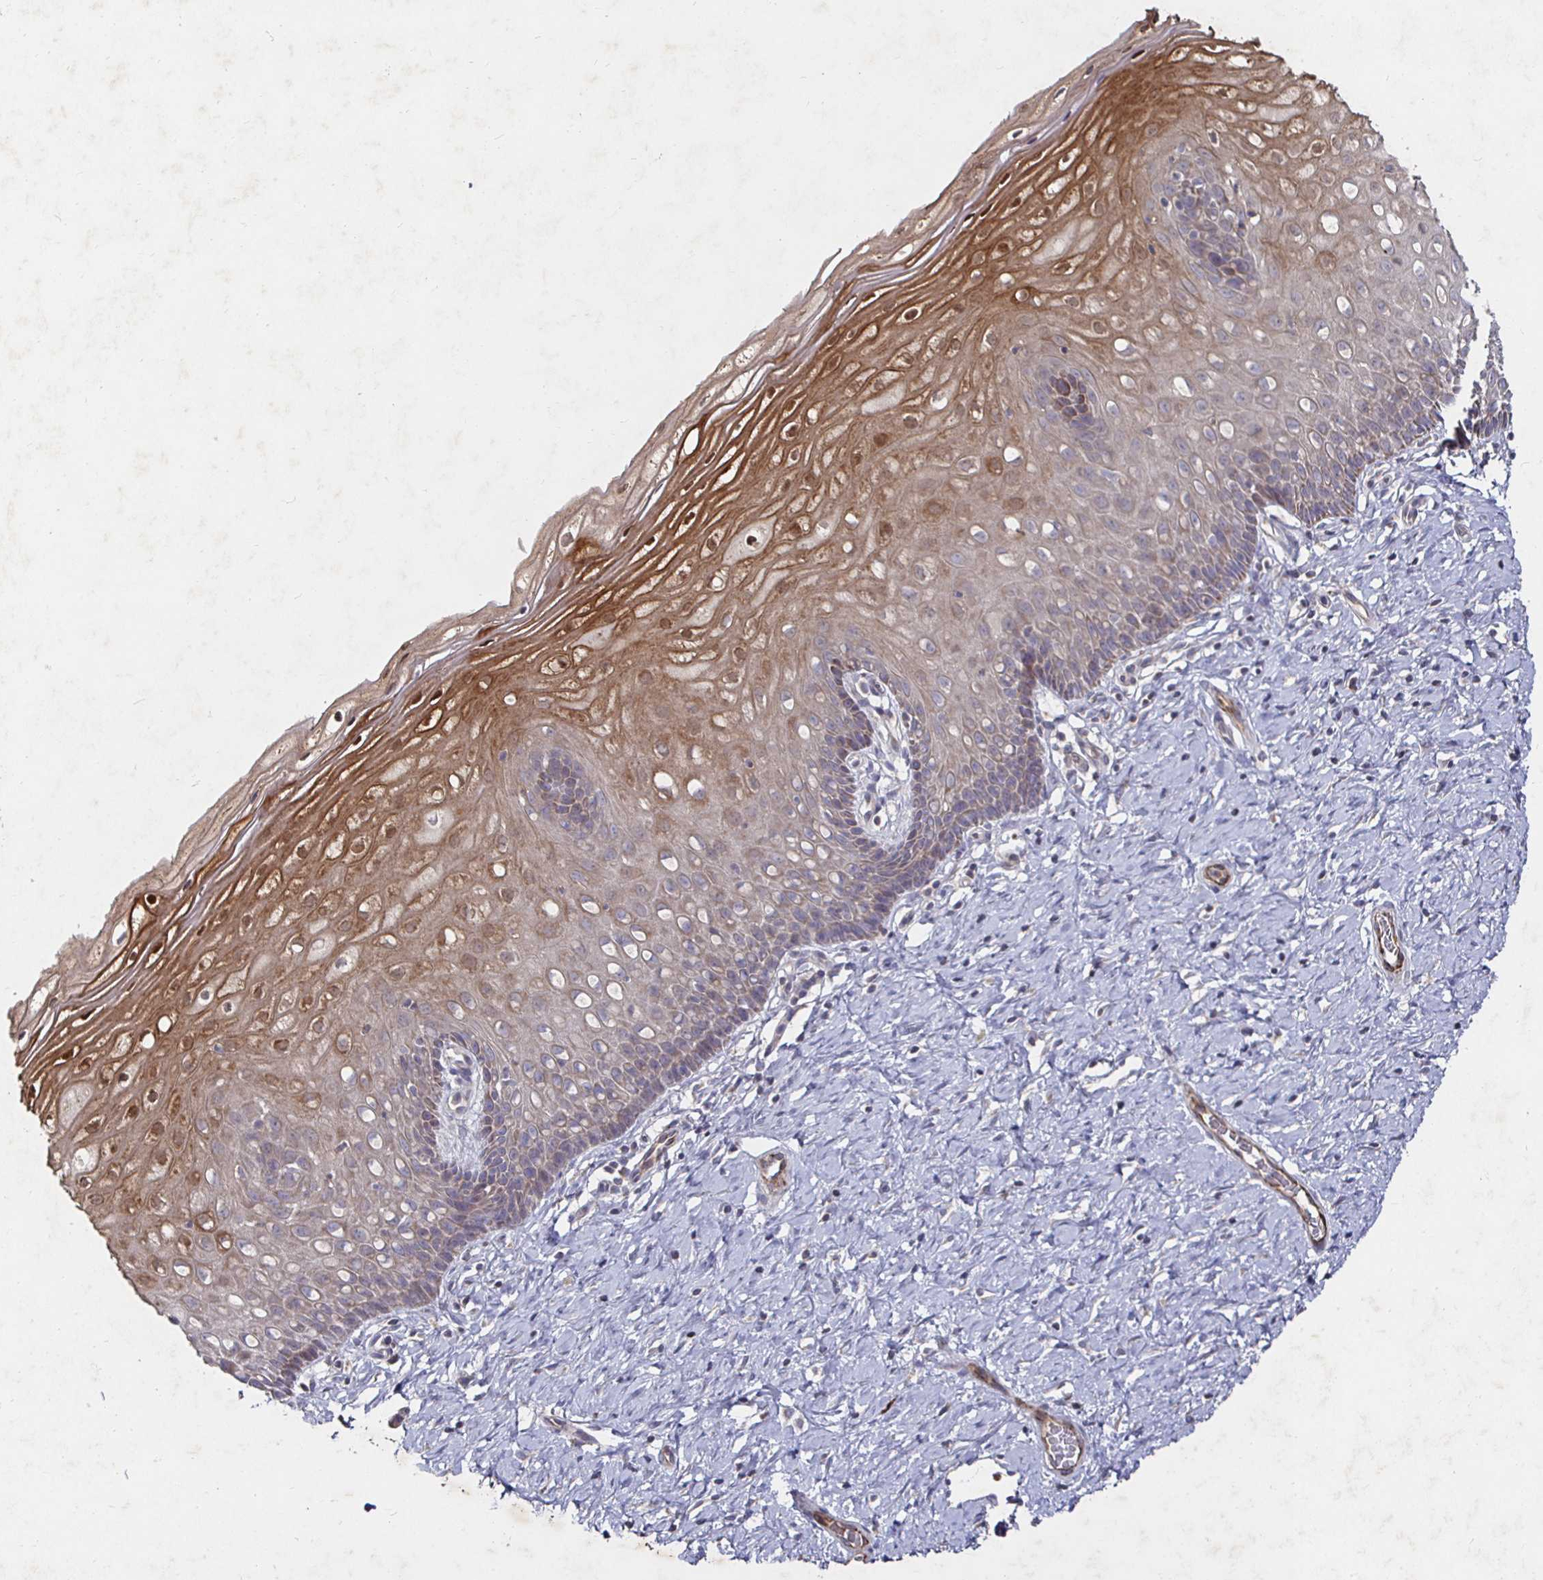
{"staining": {"intensity": "negative", "quantity": "none", "location": "none"}, "tissue": "cervix", "cell_type": "Glandular cells", "image_type": "normal", "snomed": [{"axis": "morphology", "description": "Normal tissue, NOS"}, {"axis": "topography", "description": "Cervix"}], "caption": "IHC photomicrograph of normal cervix: human cervix stained with DAB shows no significant protein staining in glandular cells. The staining was performed using DAB (3,3'-diaminobenzidine) to visualize the protein expression in brown, while the nuclei were stained in blue with hematoxylin (Magnification: 20x).", "gene": "NRSN1", "patient": {"sex": "female", "age": 37}}